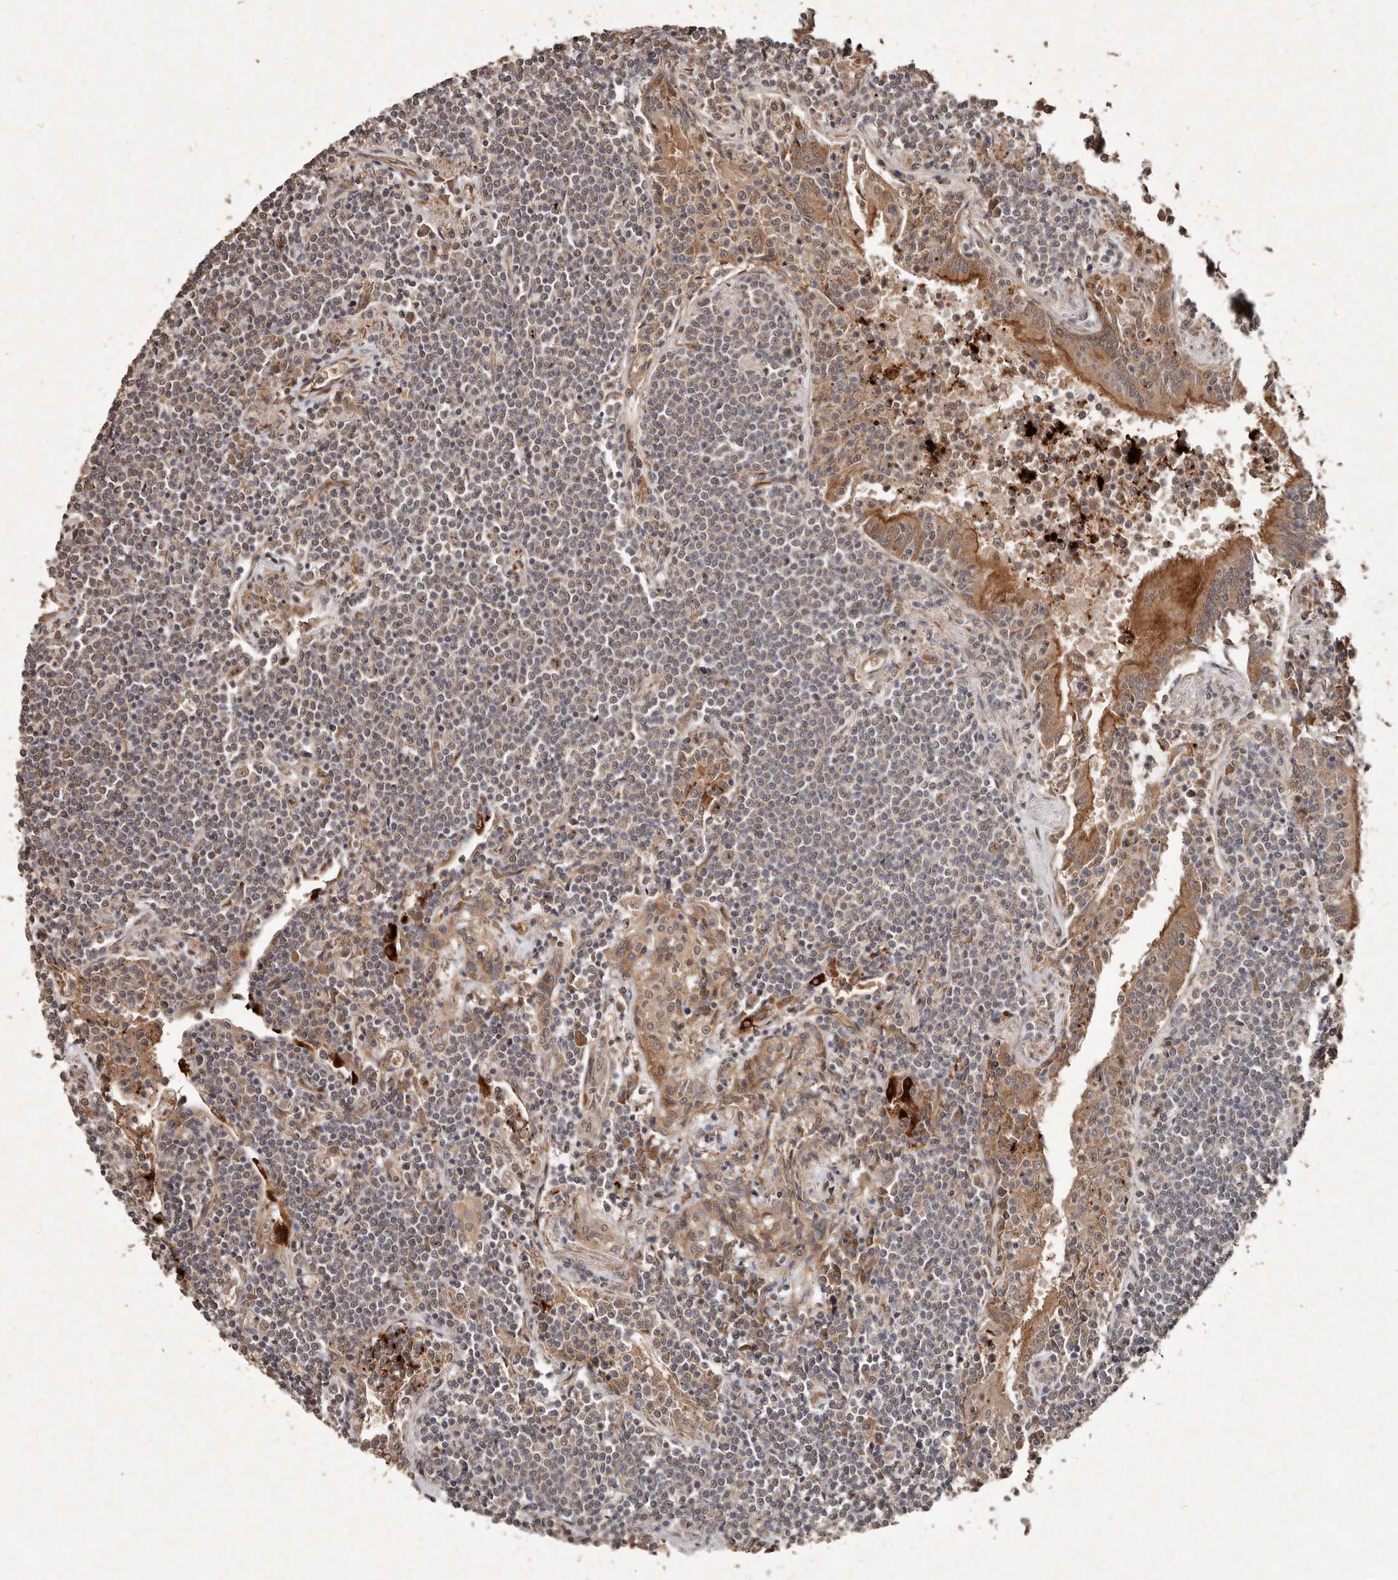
{"staining": {"intensity": "negative", "quantity": "none", "location": "none"}, "tissue": "lymphoma", "cell_type": "Tumor cells", "image_type": "cancer", "snomed": [{"axis": "morphology", "description": "Malignant lymphoma, non-Hodgkin's type, Low grade"}, {"axis": "topography", "description": "Lung"}], "caption": "High magnification brightfield microscopy of lymphoma stained with DAB (brown) and counterstained with hematoxylin (blue): tumor cells show no significant staining. The staining was performed using DAB (3,3'-diaminobenzidine) to visualize the protein expression in brown, while the nuclei were stained in blue with hematoxylin (Magnification: 20x).", "gene": "DIP2C", "patient": {"sex": "female", "age": 71}}